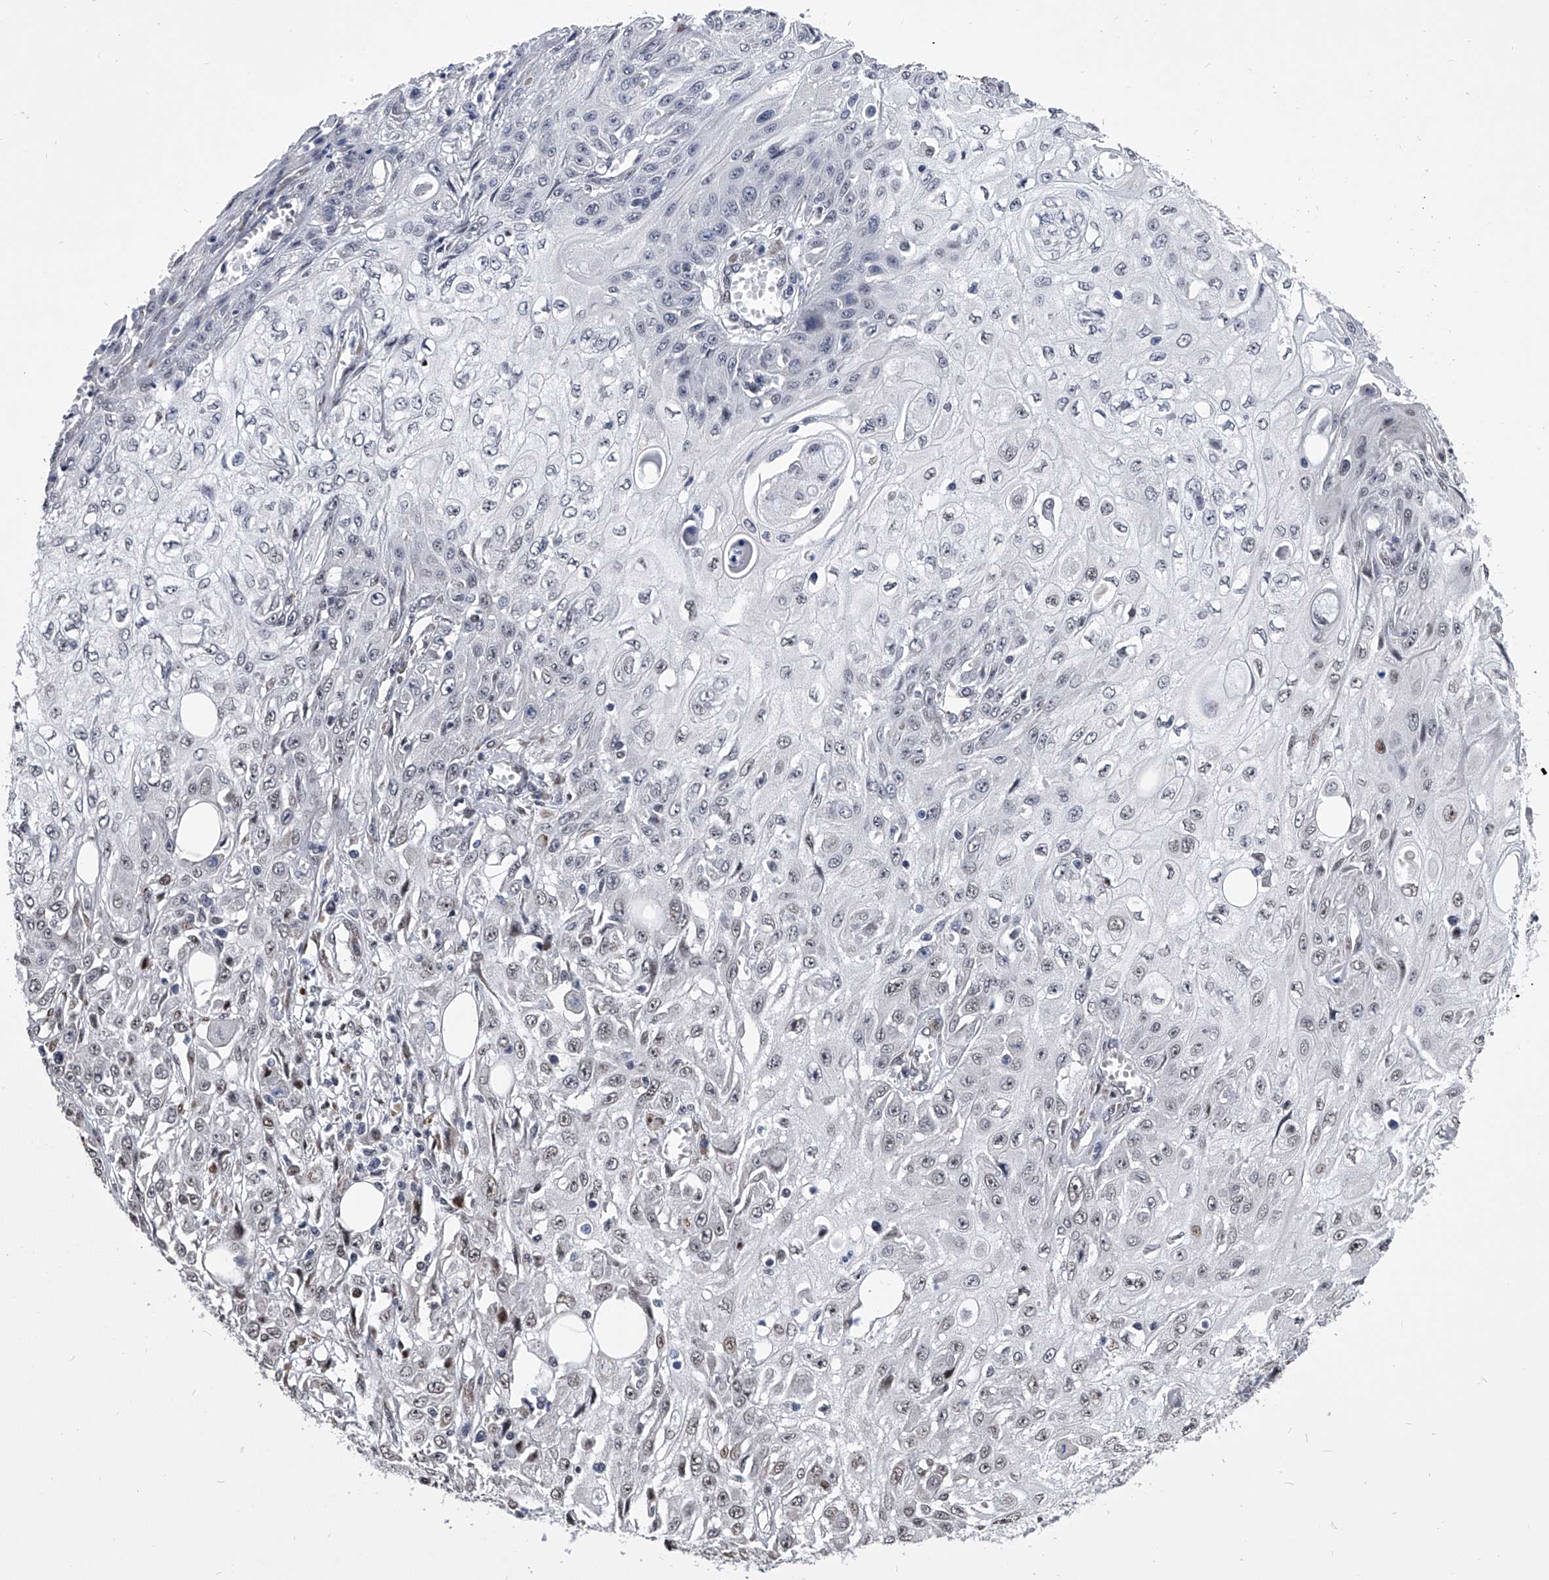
{"staining": {"intensity": "weak", "quantity": "<25%", "location": "nuclear"}, "tissue": "skin cancer", "cell_type": "Tumor cells", "image_type": "cancer", "snomed": [{"axis": "morphology", "description": "Squamous cell carcinoma, NOS"}, {"axis": "morphology", "description": "Squamous cell carcinoma, metastatic, NOS"}, {"axis": "topography", "description": "Skin"}, {"axis": "topography", "description": "Lymph node"}], "caption": "The micrograph displays no staining of tumor cells in skin cancer.", "gene": "CMTR1", "patient": {"sex": "male", "age": 75}}